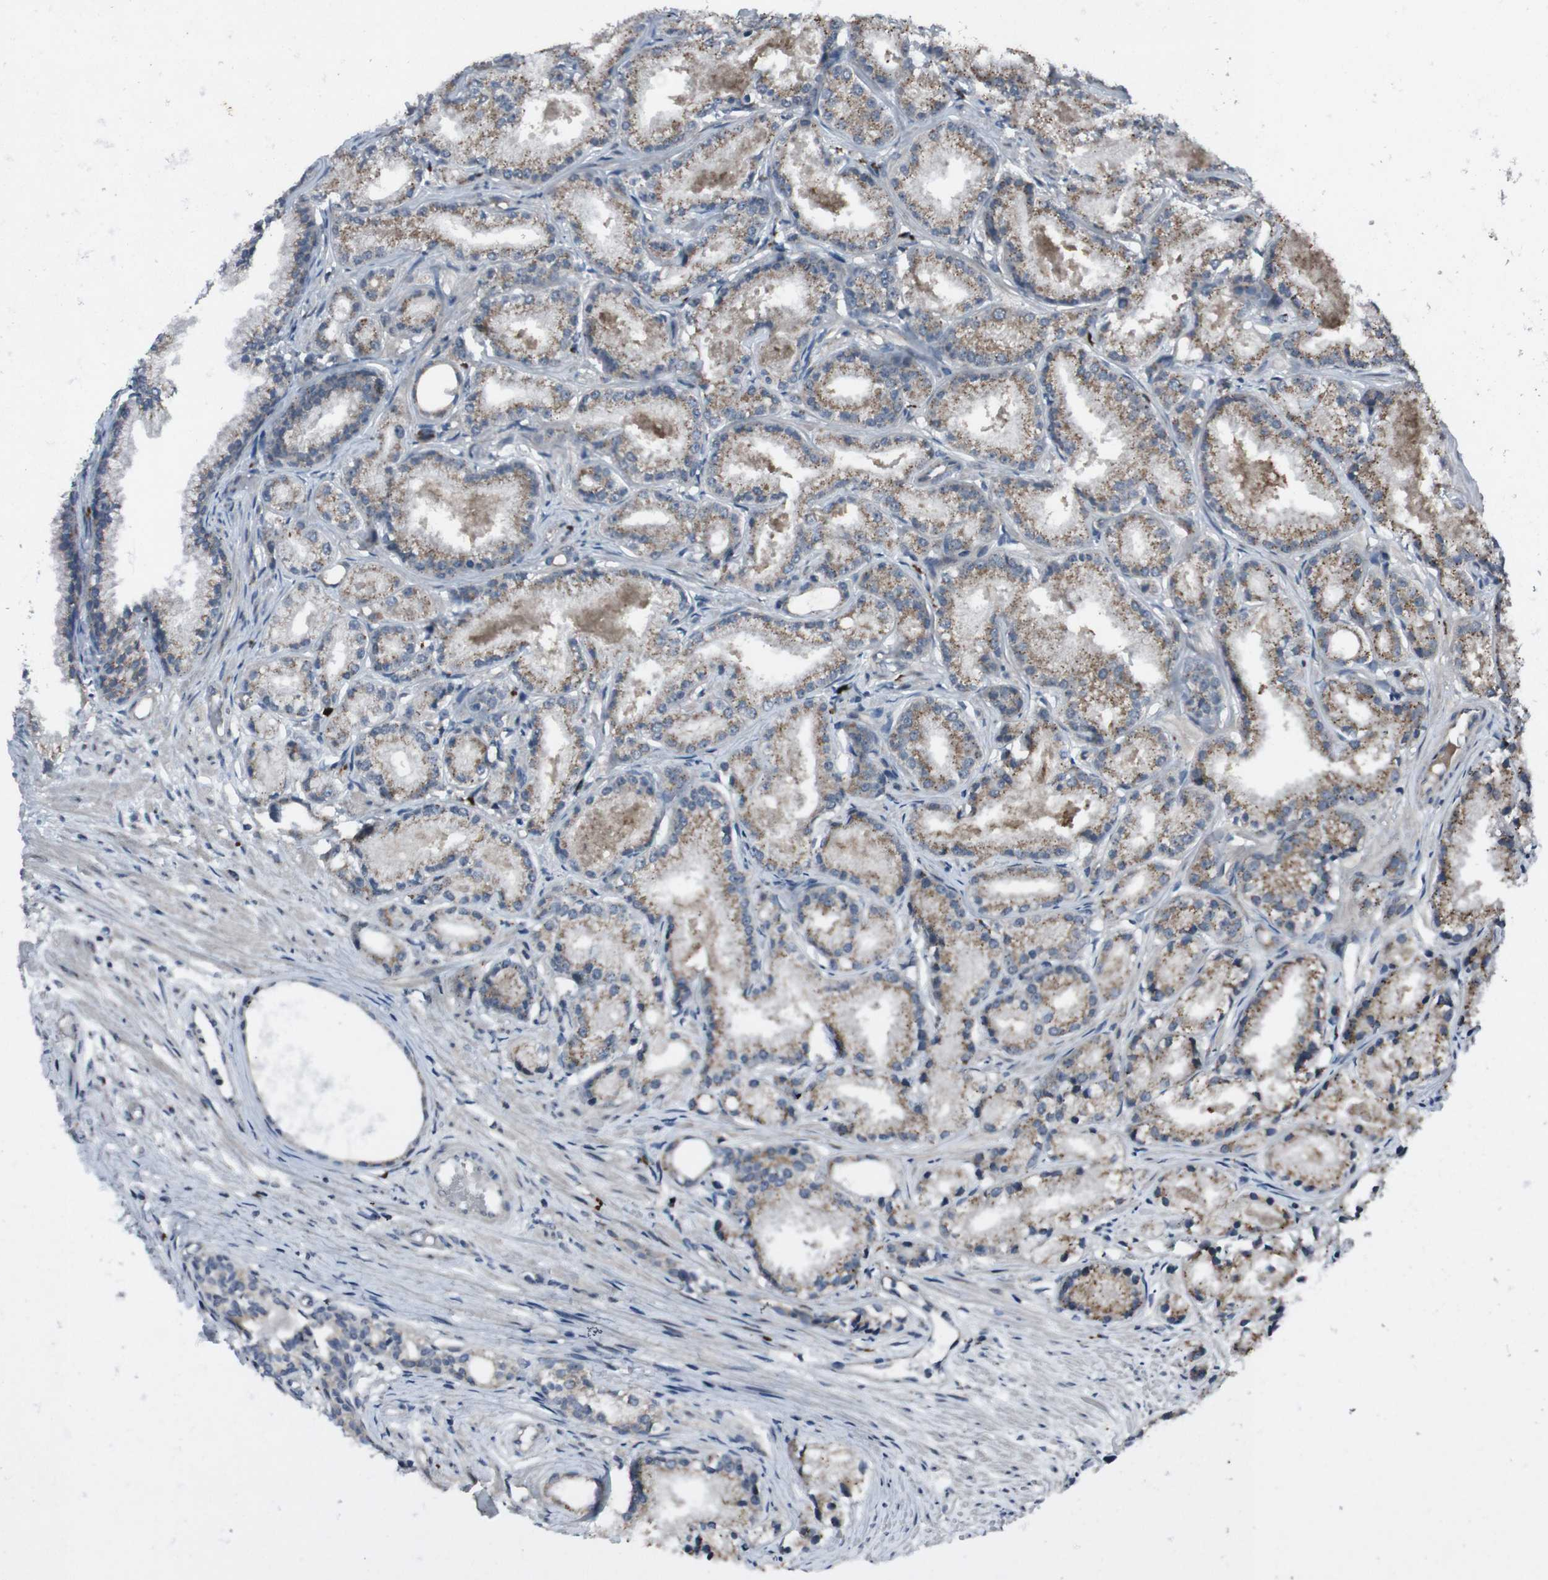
{"staining": {"intensity": "moderate", "quantity": ">75%", "location": "cytoplasmic/membranous"}, "tissue": "prostate cancer", "cell_type": "Tumor cells", "image_type": "cancer", "snomed": [{"axis": "morphology", "description": "Adenocarcinoma, Low grade"}, {"axis": "topography", "description": "Prostate"}], "caption": "Brown immunohistochemical staining in human prostate low-grade adenocarcinoma demonstrates moderate cytoplasmic/membranous positivity in about >75% of tumor cells. (DAB (3,3'-diaminobenzidine) = brown stain, brightfield microscopy at high magnification).", "gene": "EFNA5", "patient": {"sex": "male", "age": 72}}